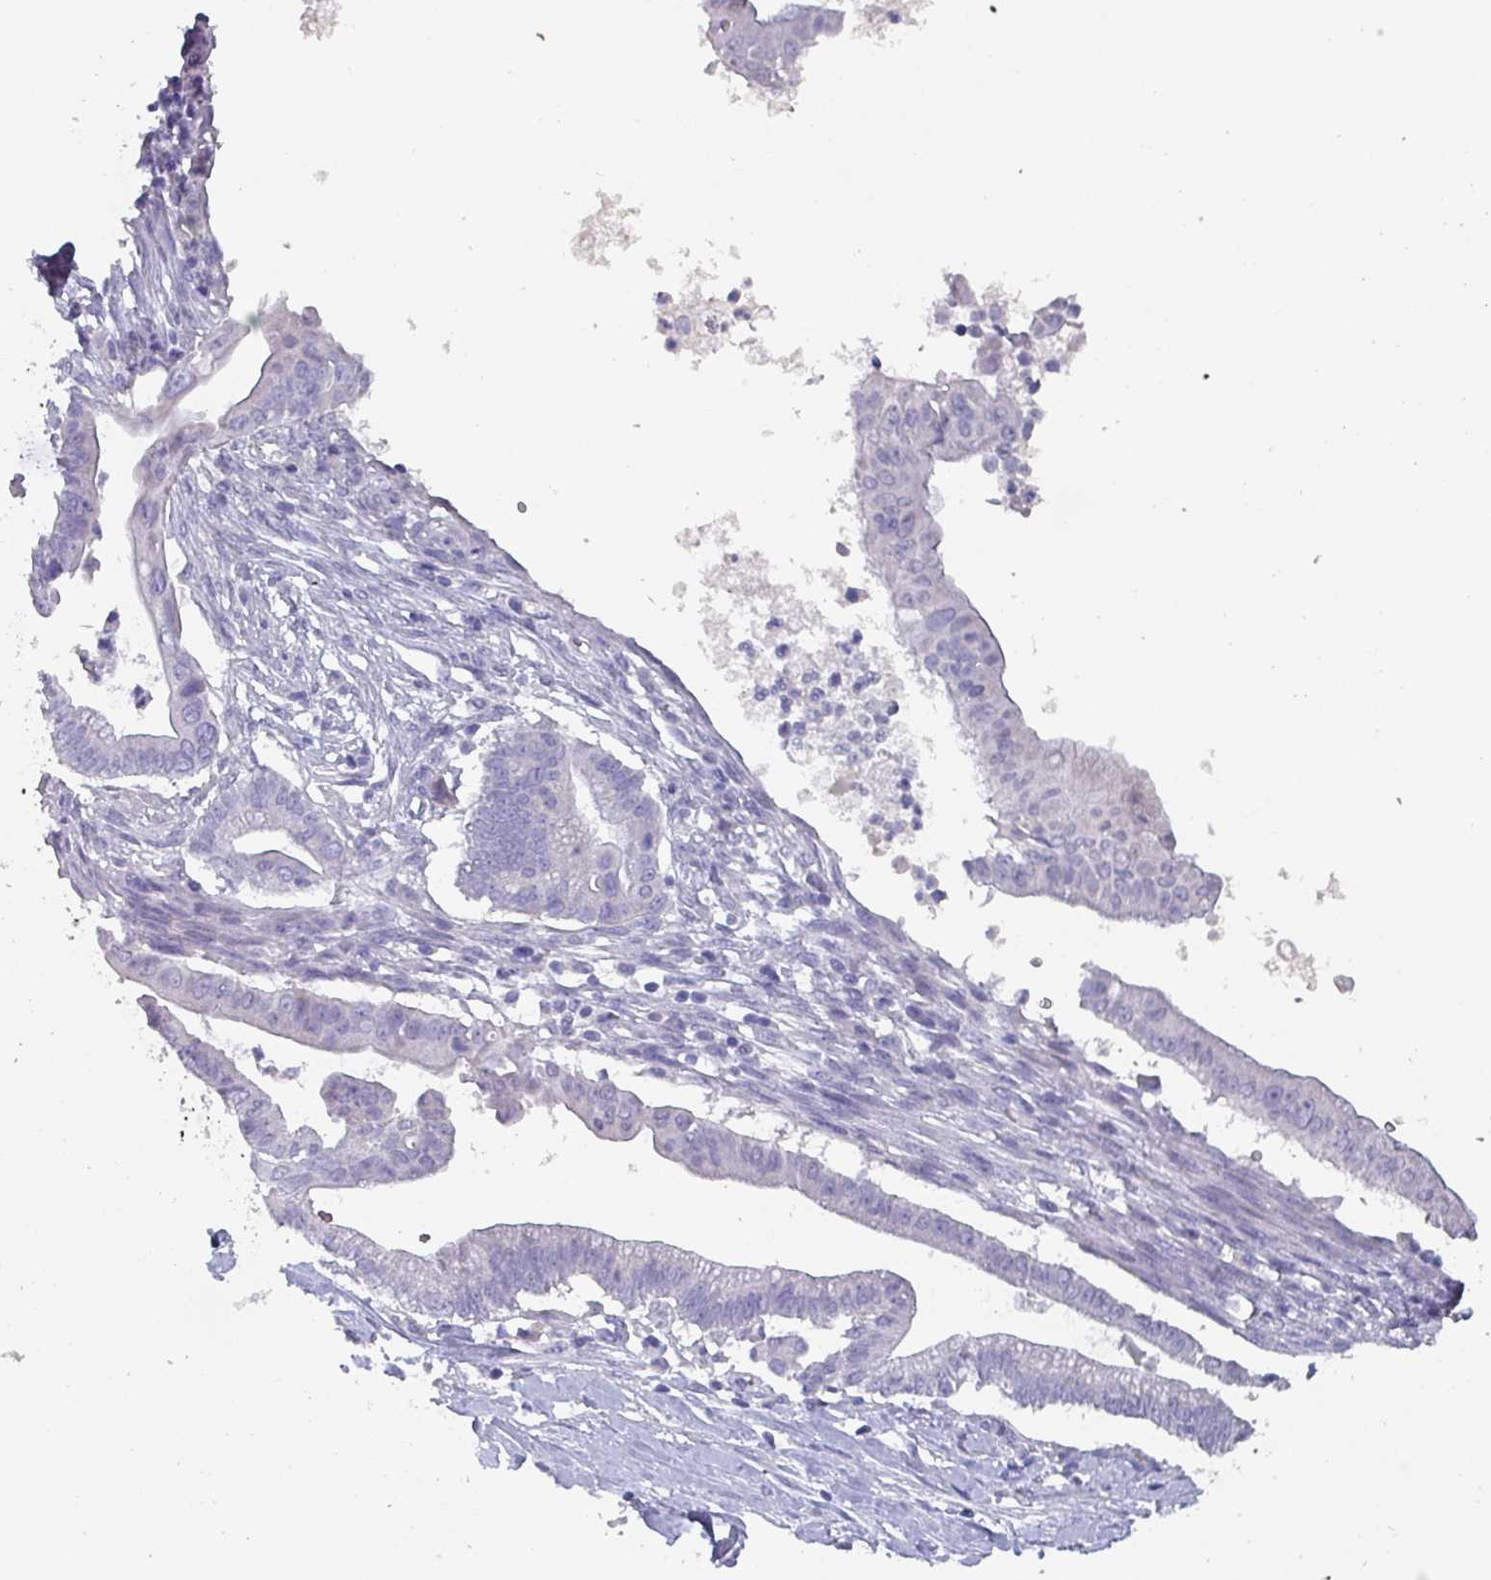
{"staining": {"intensity": "negative", "quantity": "none", "location": "none"}, "tissue": "pancreatic cancer", "cell_type": "Tumor cells", "image_type": "cancer", "snomed": [{"axis": "morphology", "description": "Adenocarcinoma, NOS"}, {"axis": "topography", "description": "Pancreas"}], "caption": "The micrograph demonstrates no significant expression in tumor cells of pancreatic adenocarcinoma.", "gene": "INS-IGF2", "patient": {"sex": "male", "age": 68}}